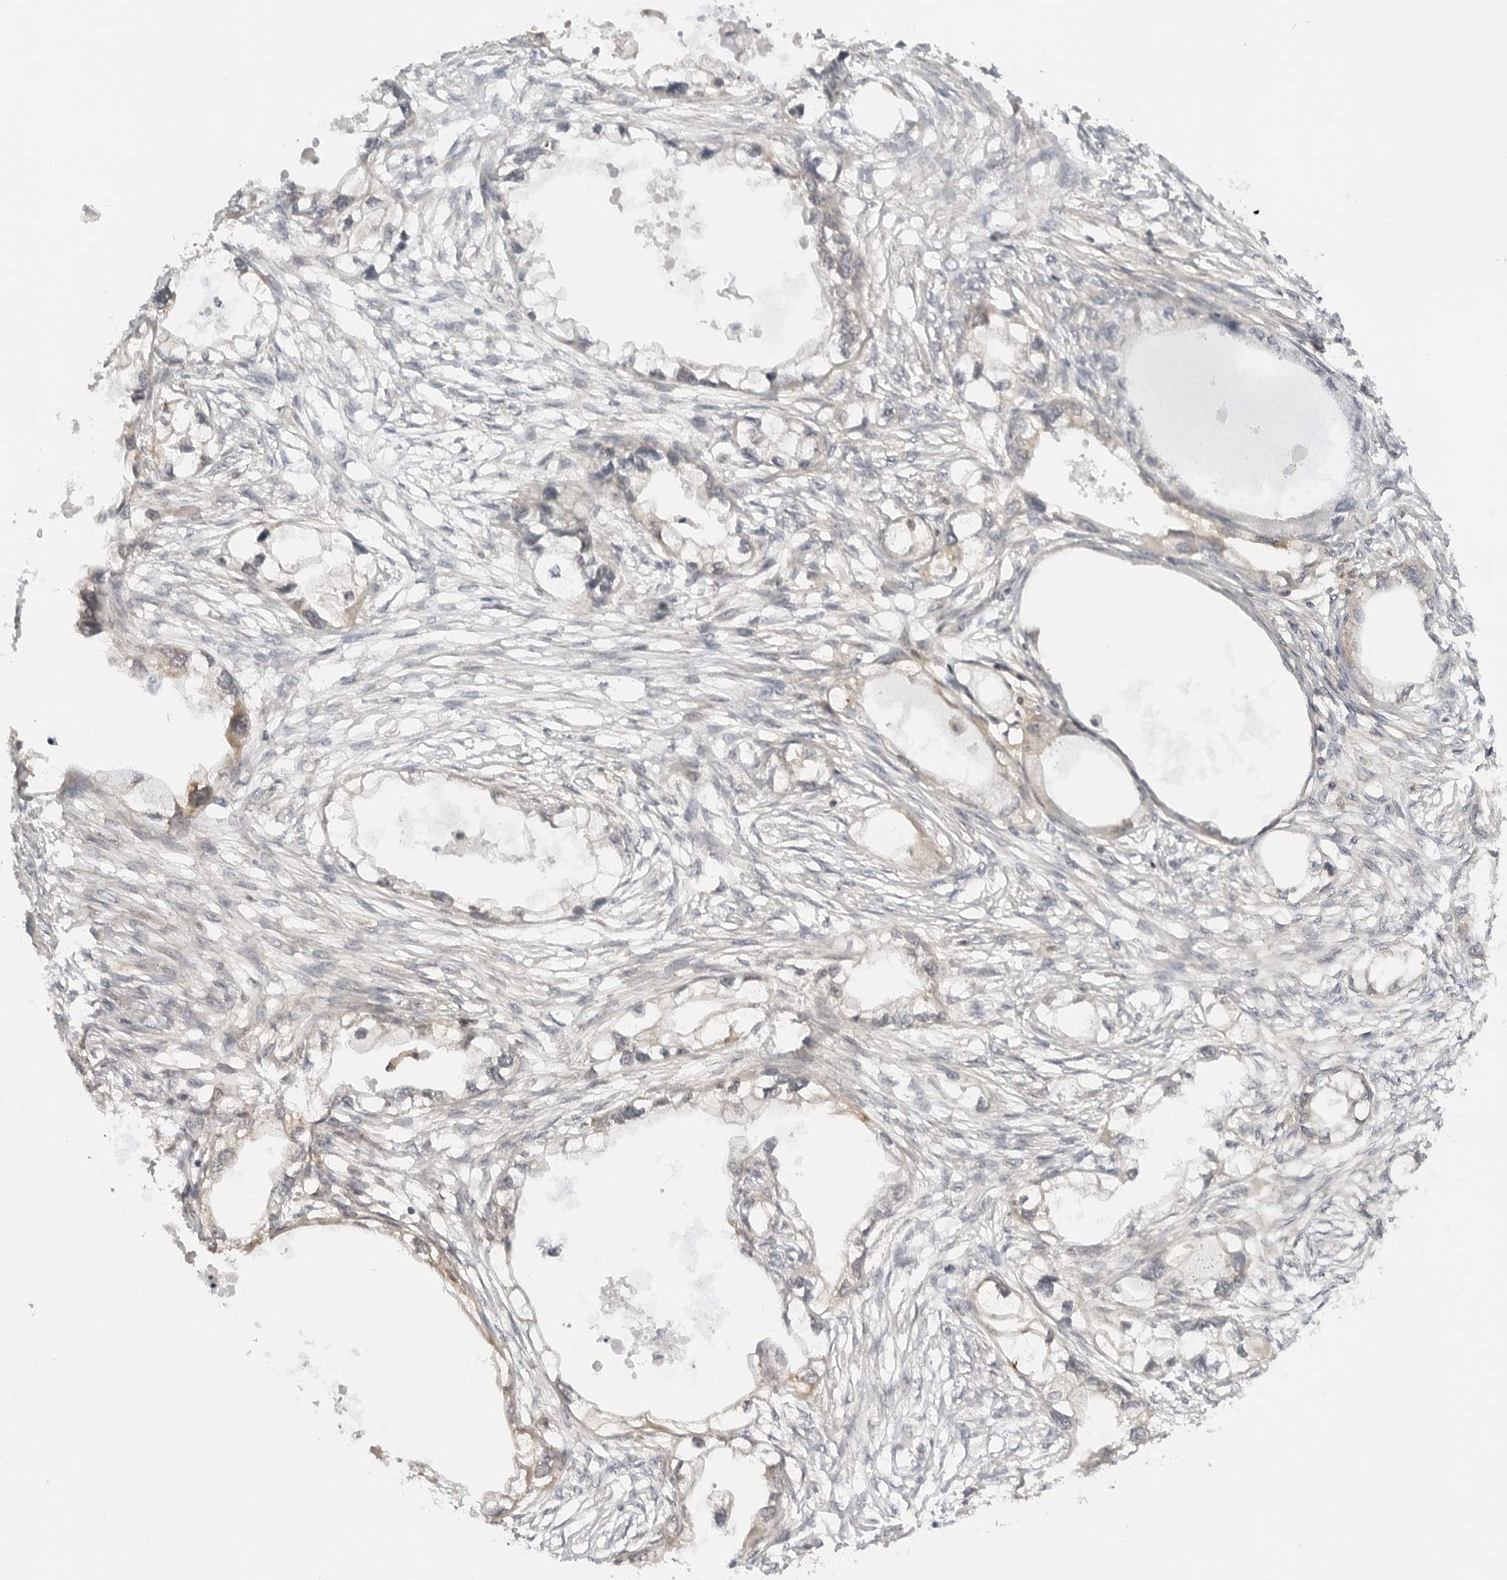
{"staining": {"intensity": "weak", "quantity": "25%-75%", "location": "cytoplasmic/membranous"}, "tissue": "endometrial cancer", "cell_type": "Tumor cells", "image_type": "cancer", "snomed": [{"axis": "morphology", "description": "Adenocarcinoma, NOS"}, {"axis": "morphology", "description": "Adenocarcinoma, metastatic, NOS"}, {"axis": "topography", "description": "Adipose tissue"}, {"axis": "topography", "description": "Endometrium"}], "caption": "A histopathology image of human adenocarcinoma (endometrial) stained for a protein exhibits weak cytoplasmic/membranous brown staining in tumor cells.", "gene": "MAP2K5", "patient": {"sex": "female", "age": 67}}